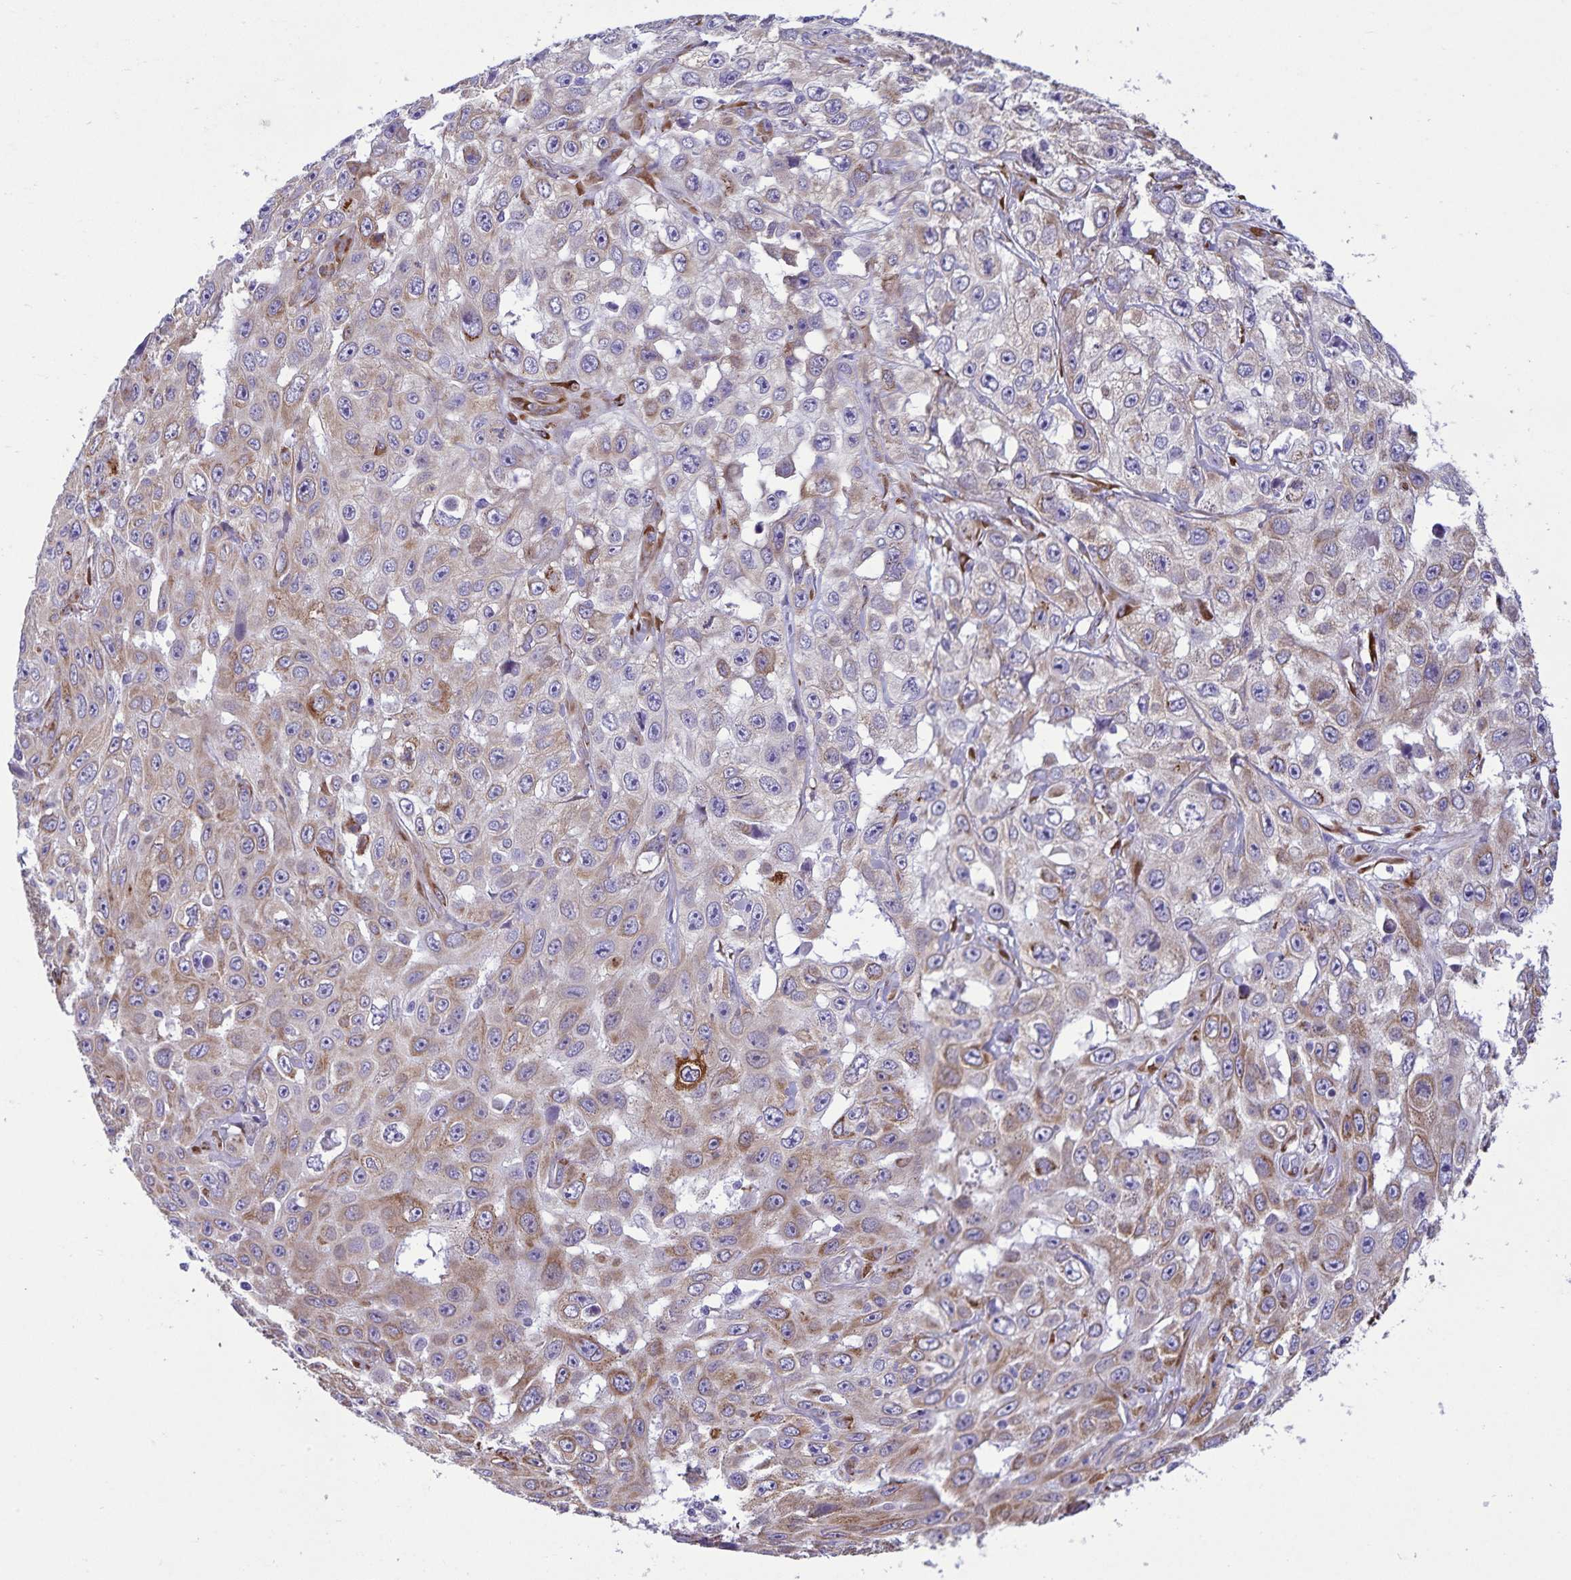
{"staining": {"intensity": "moderate", "quantity": "25%-75%", "location": "cytoplasmic/membranous"}, "tissue": "skin cancer", "cell_type": "Tumor cells", "image_type": "cancer", "snomed": [{"axis": "morphology", "description": "Squamous cell carcinoma, NOS"}, {"axis": "topography", "description": "Skin"}], "caption": "Skin squamous cell carcinoma tissue shows moderate cytoplasmic/membranous positivity in about 25%-75% of tumor cells", "gene": "RCN1", "patient": {"sex": "male", "age": 82}}